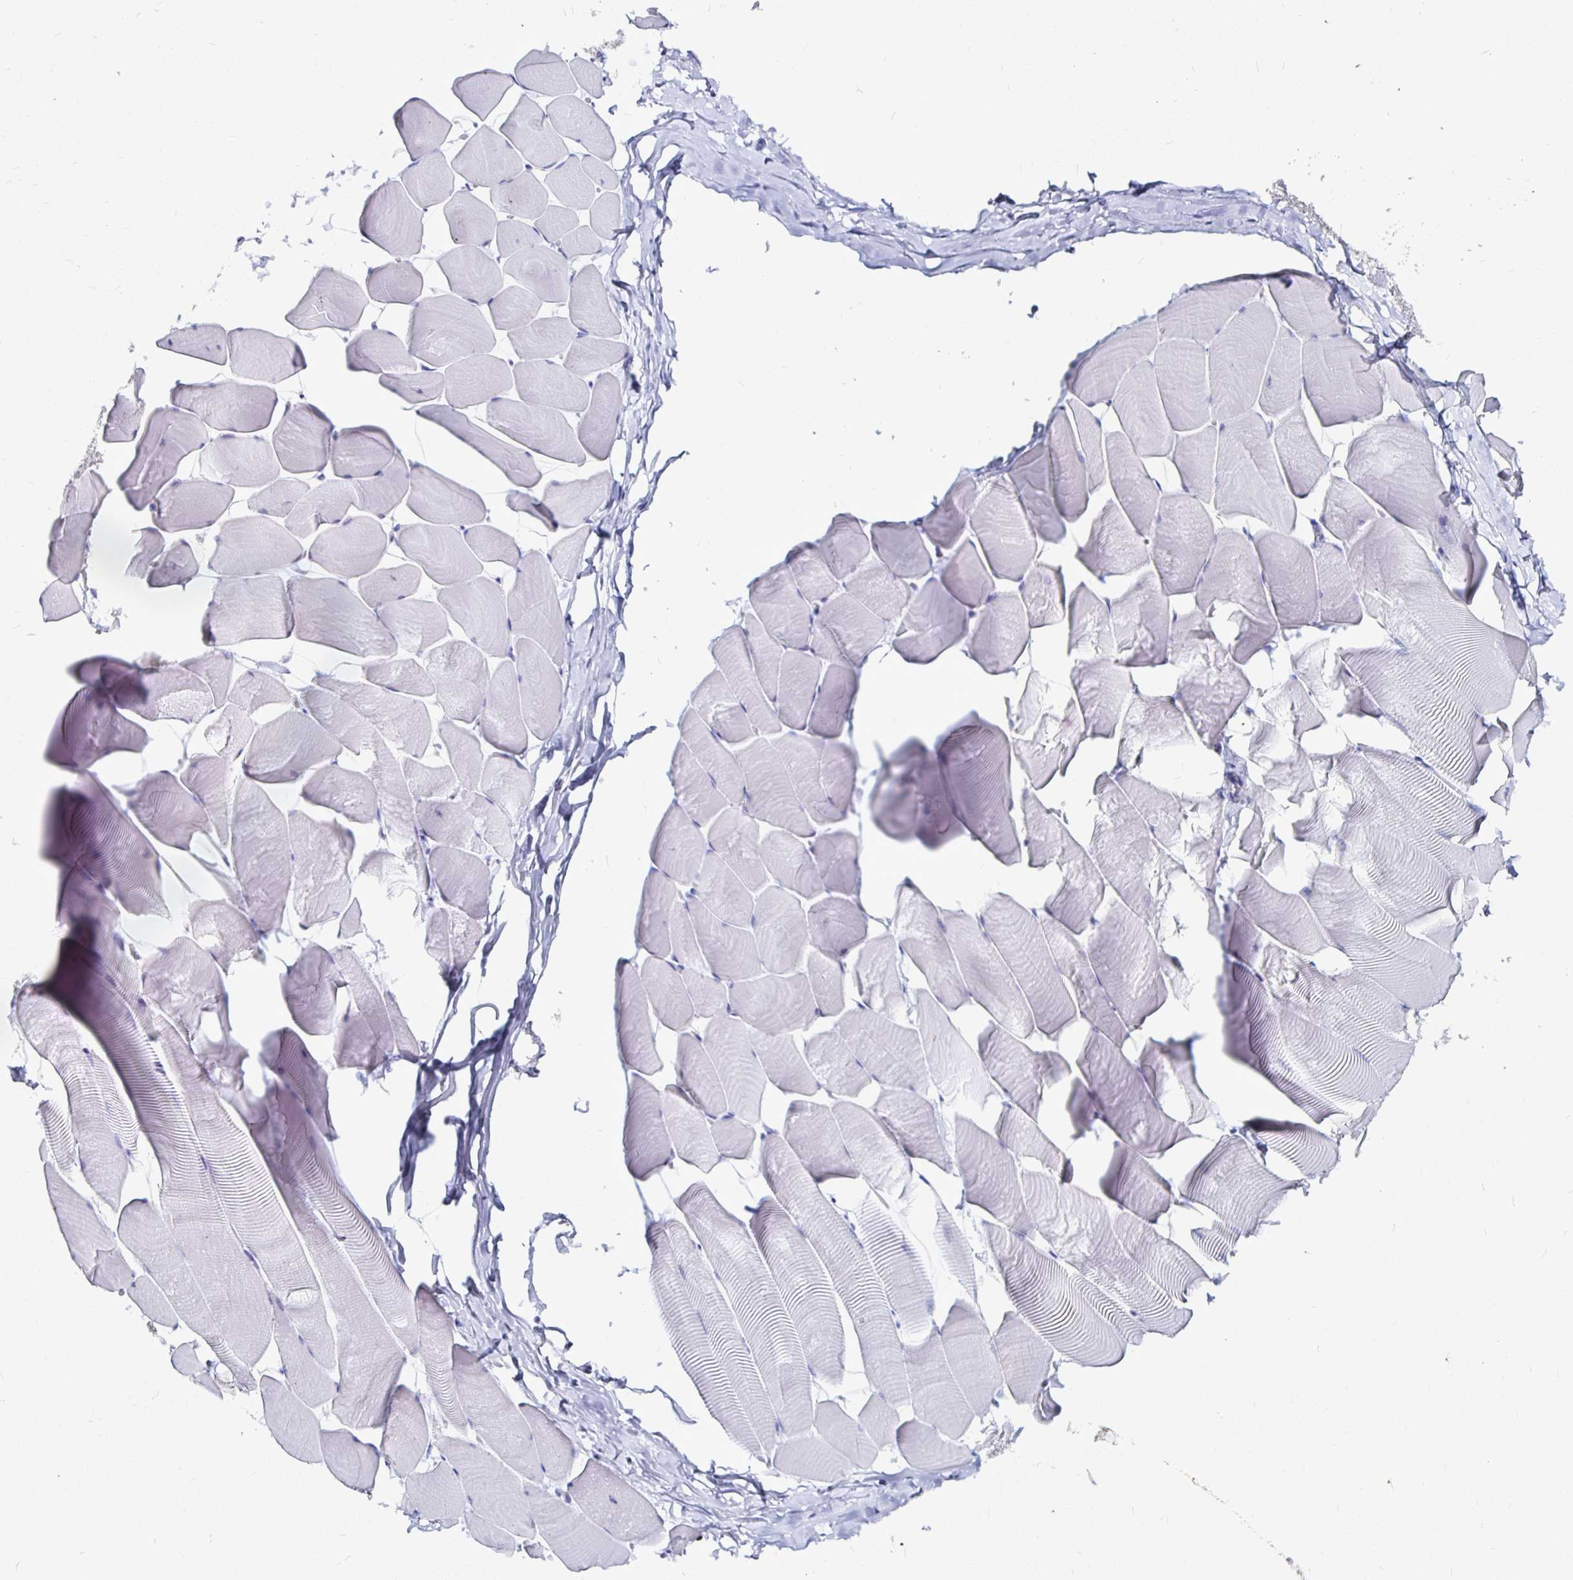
{"staining": {"intensity": "negative", "quantity": "none", "location": "none"}, "tissue": "skeletal muscle", "cell_type": "Myocytes", "image_type": "normal", "snomed": [{"axis": "morphology", "description": "Normal tissue, NOS"}, {"axis": "topography", "description": "Skeletal muscle"}], "caption": "Immunohistochemical staining of unremarkable skeletal muscle reveals no significant staining in myocytes. (Brightfield microscopy of DAB (3,3'-diaminobenzidine) IHC at high magnification).", "gene": "LUZP4", "patient": {"sex": "male", "age": 25}}